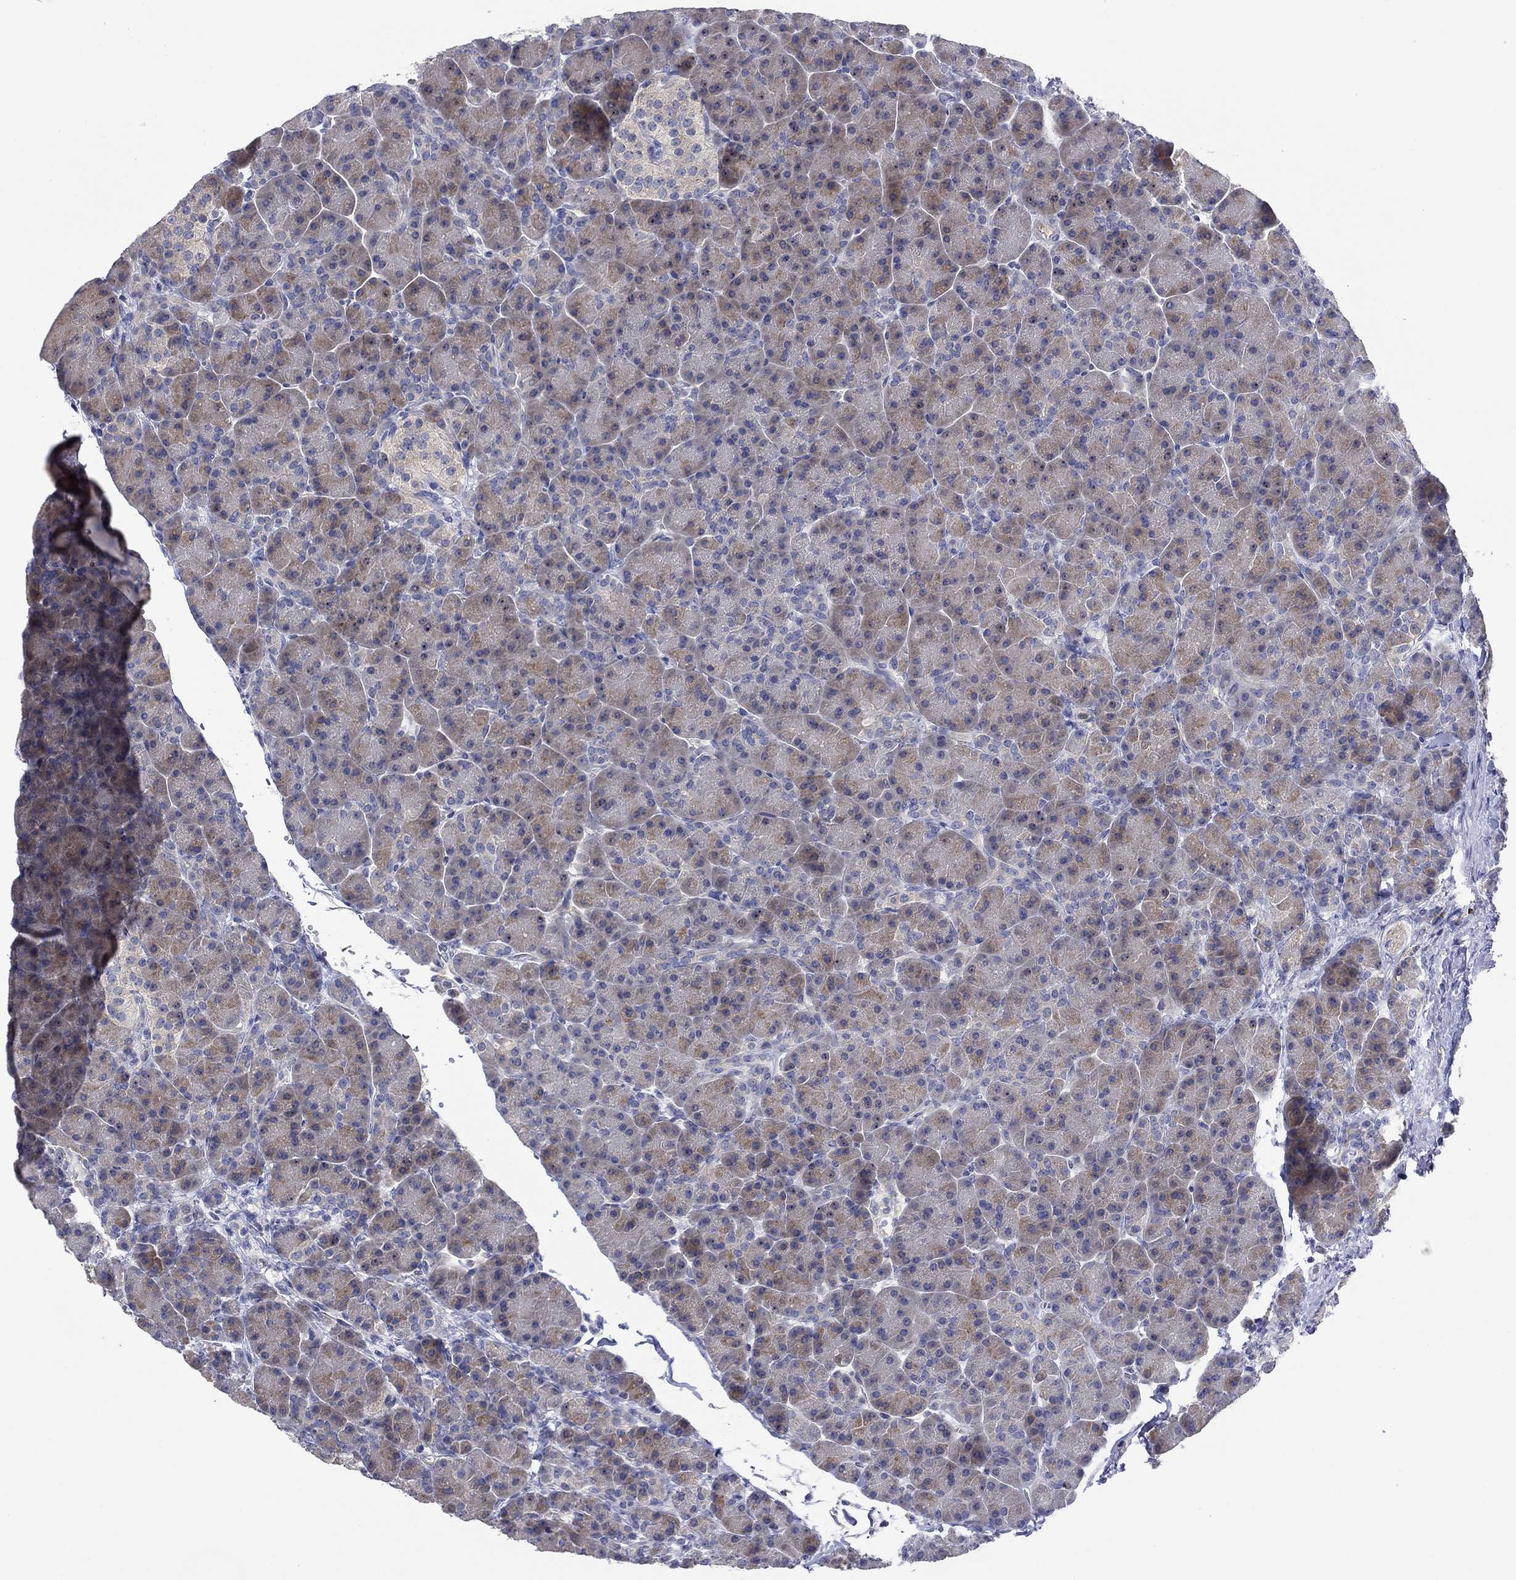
{"staining": {"intensity": "weak", "quantity": "25%-75%", "location": "cytoplasmic/membranous"}, "tissue": "pancreas", "cell_type": "Exocrine glandular cells", "image_type": "normal", "snomed": [{"axis": "morphology", "description": "Normal tissue, NOS"}, {"axis": "topography", "description": "Pancreas"}], "caption": "IHC histopathology image of benign pancreas stained for a protein (brown), which exhibits low levels of weak cytoplasmic/membranous staining in approximately 25%-75% of exocrine glandular cells.", "gene": "PLCL2", "patient": {"sex": "female", "age": 63}}